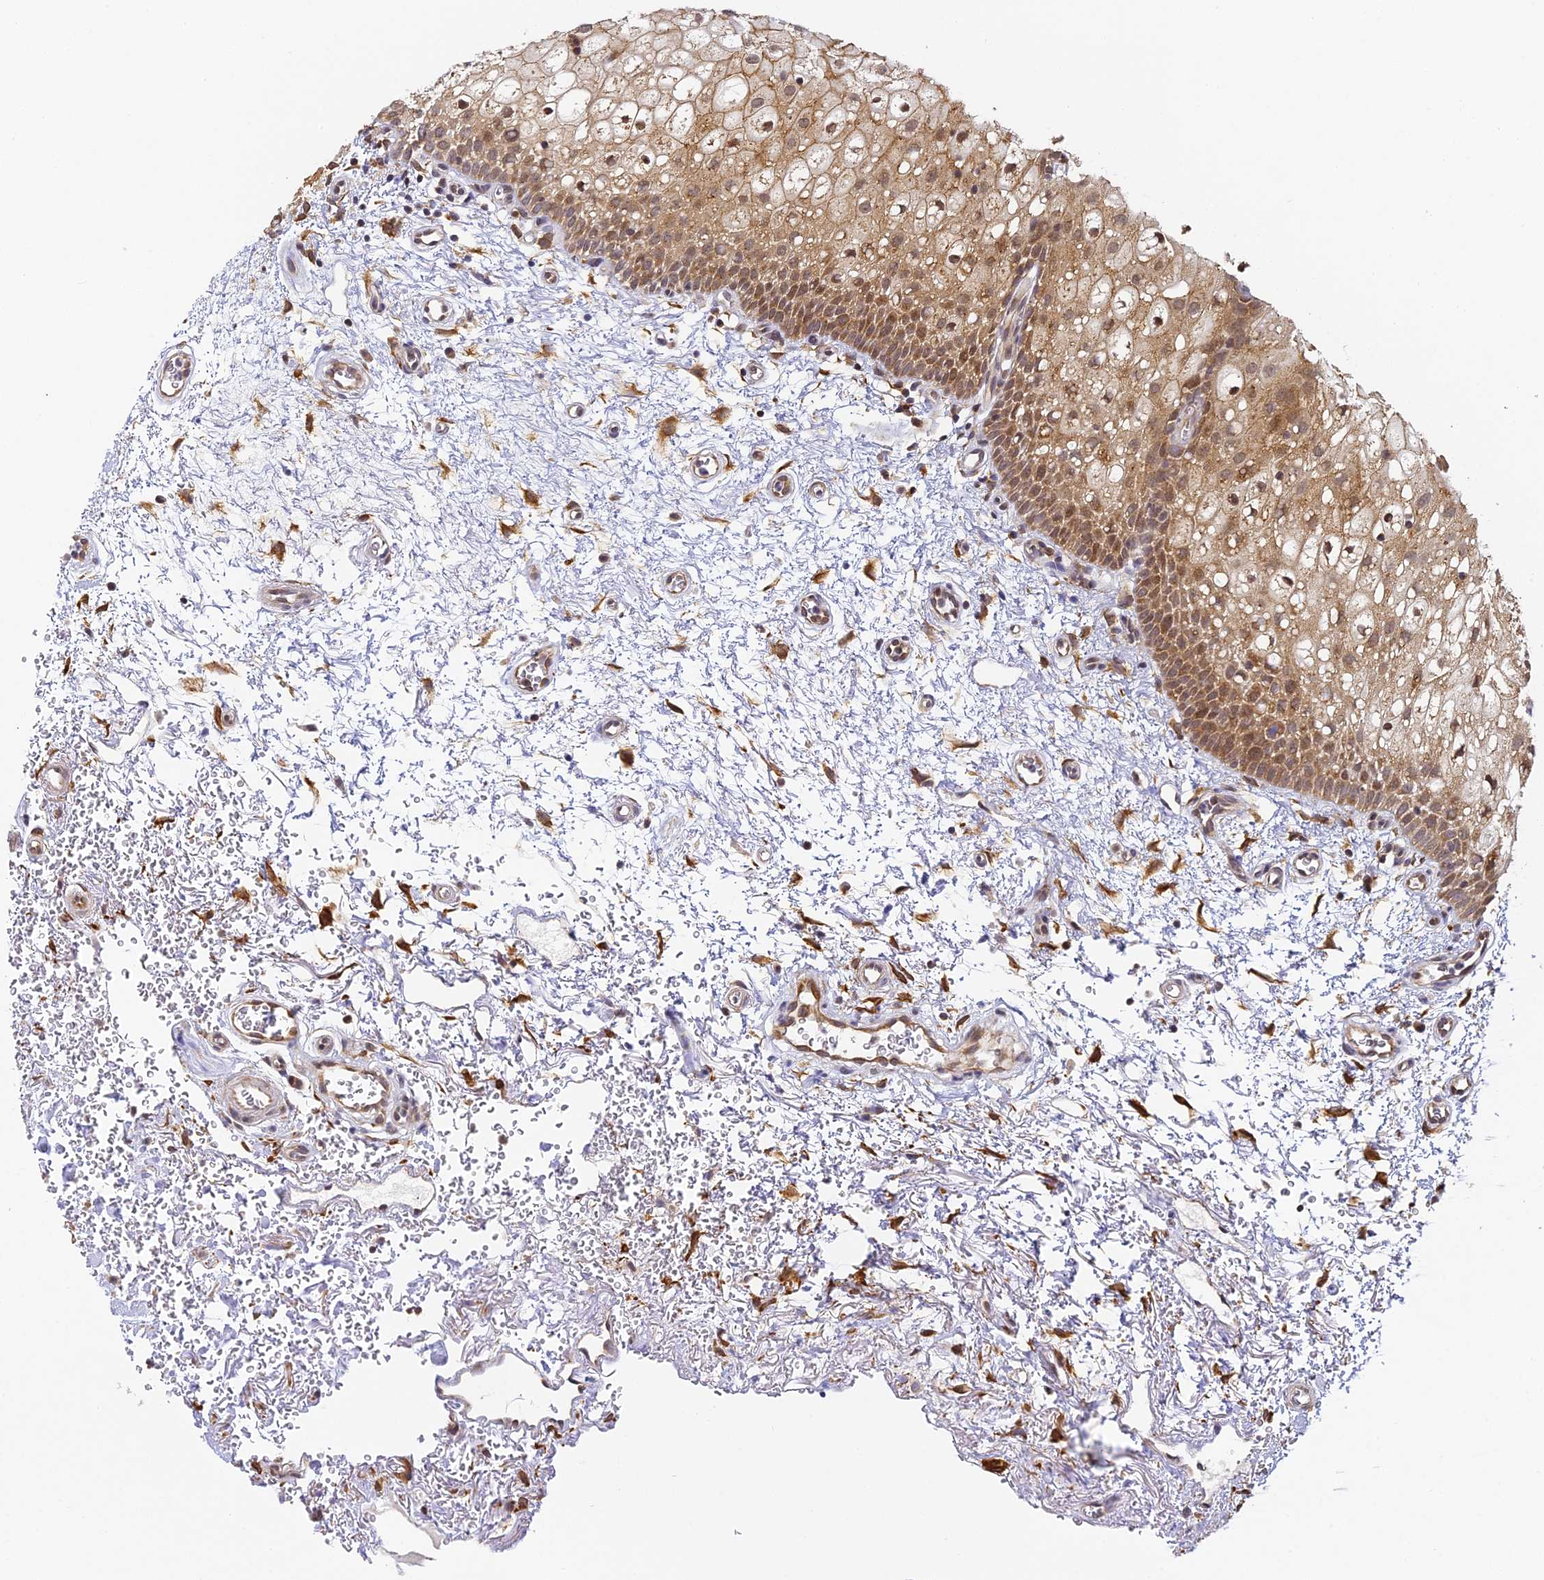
{"staining": {"intensity": "moderate", "quantity": ">75%", "location": "cytoplasmic/membranous,nuclear"}, "tissue": "oral mucosa", "cell_type": "Squamous epithelial cells", "image_type": "normal", "snomed": [{"axis": "morphology", "description": "Normal tissue, NOS"}, {"axis": "morphology", "description": "Squamous cell carcinoma, NOS"}, {"axis": "topography", "description": "Oral tissue"}, {"axis": "topography", "description": "Head-Neck"}], "caption": "Moderate cytoplasmic/membranous,nuclear protein expression is seen in about >75% of squamous epithelial cells in oral mucosa. (Stains: DAB (3,3'-diaminobenzidine) in brown, nuclei in blue, Microscopy: brightfield microscopy at high magnification).", "gene": "DNAAF10", "patient": {"sex": "male", "age": 68}}